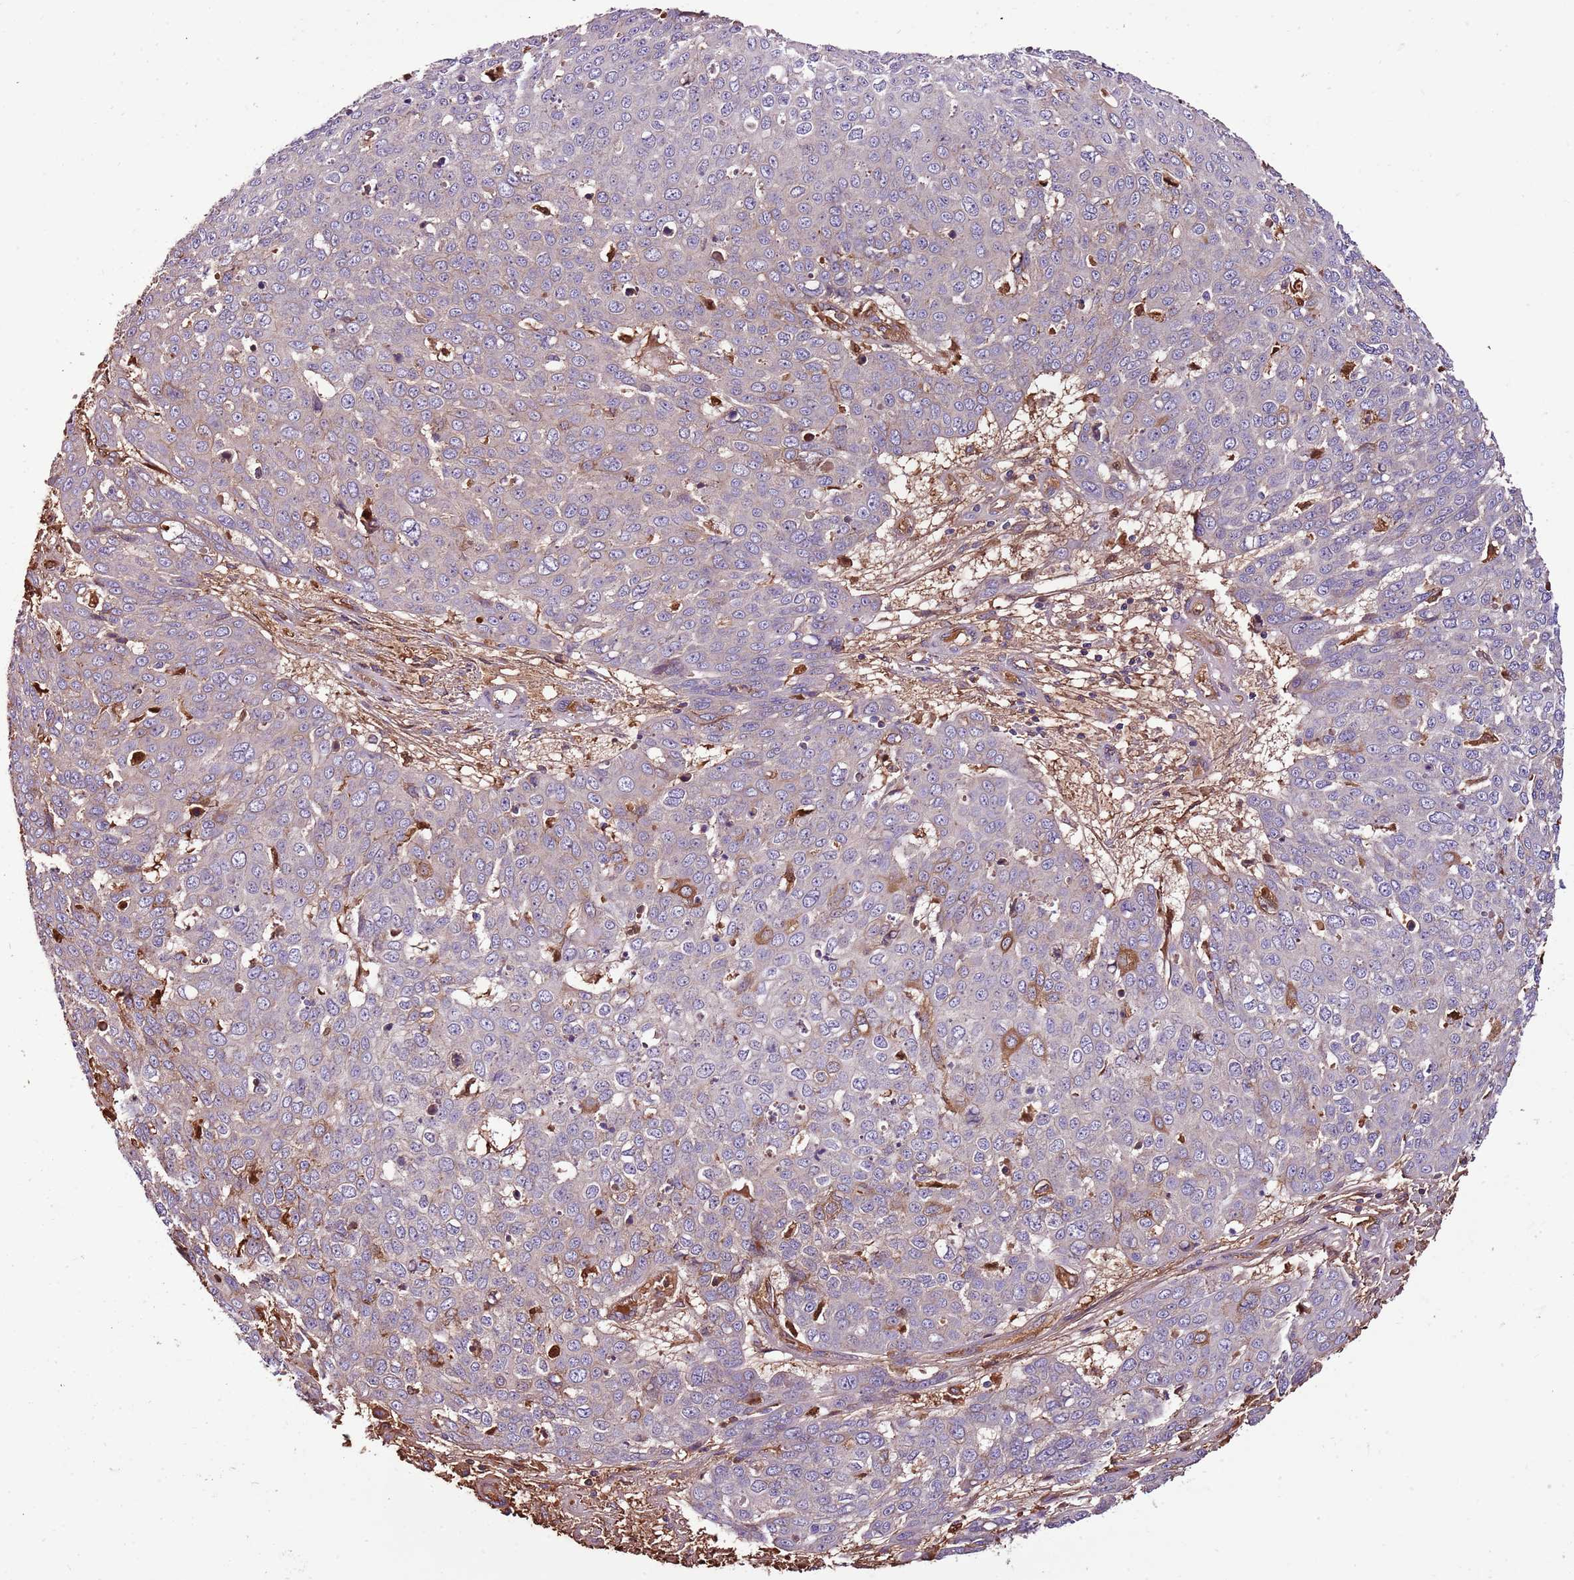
{"staining": {"intensity": "negative", "quantity": "none", "location": "none"}, "tissue": "skin cancer", "cell_type": "Tumor cells", "image_type": "cancer", "snomed": [{"axis": "morphology", "description": "Squamous cell carcinoma, NOS"}, {"axis": "topography", "description": "Skin"}], "caption": "Immunohistochemical staining of skin cancer shows no significant positivity in tumor cells. Nuclei are stained in blue.", "gene": "DENR", "patient": {"sex": "male", "age": 71}}